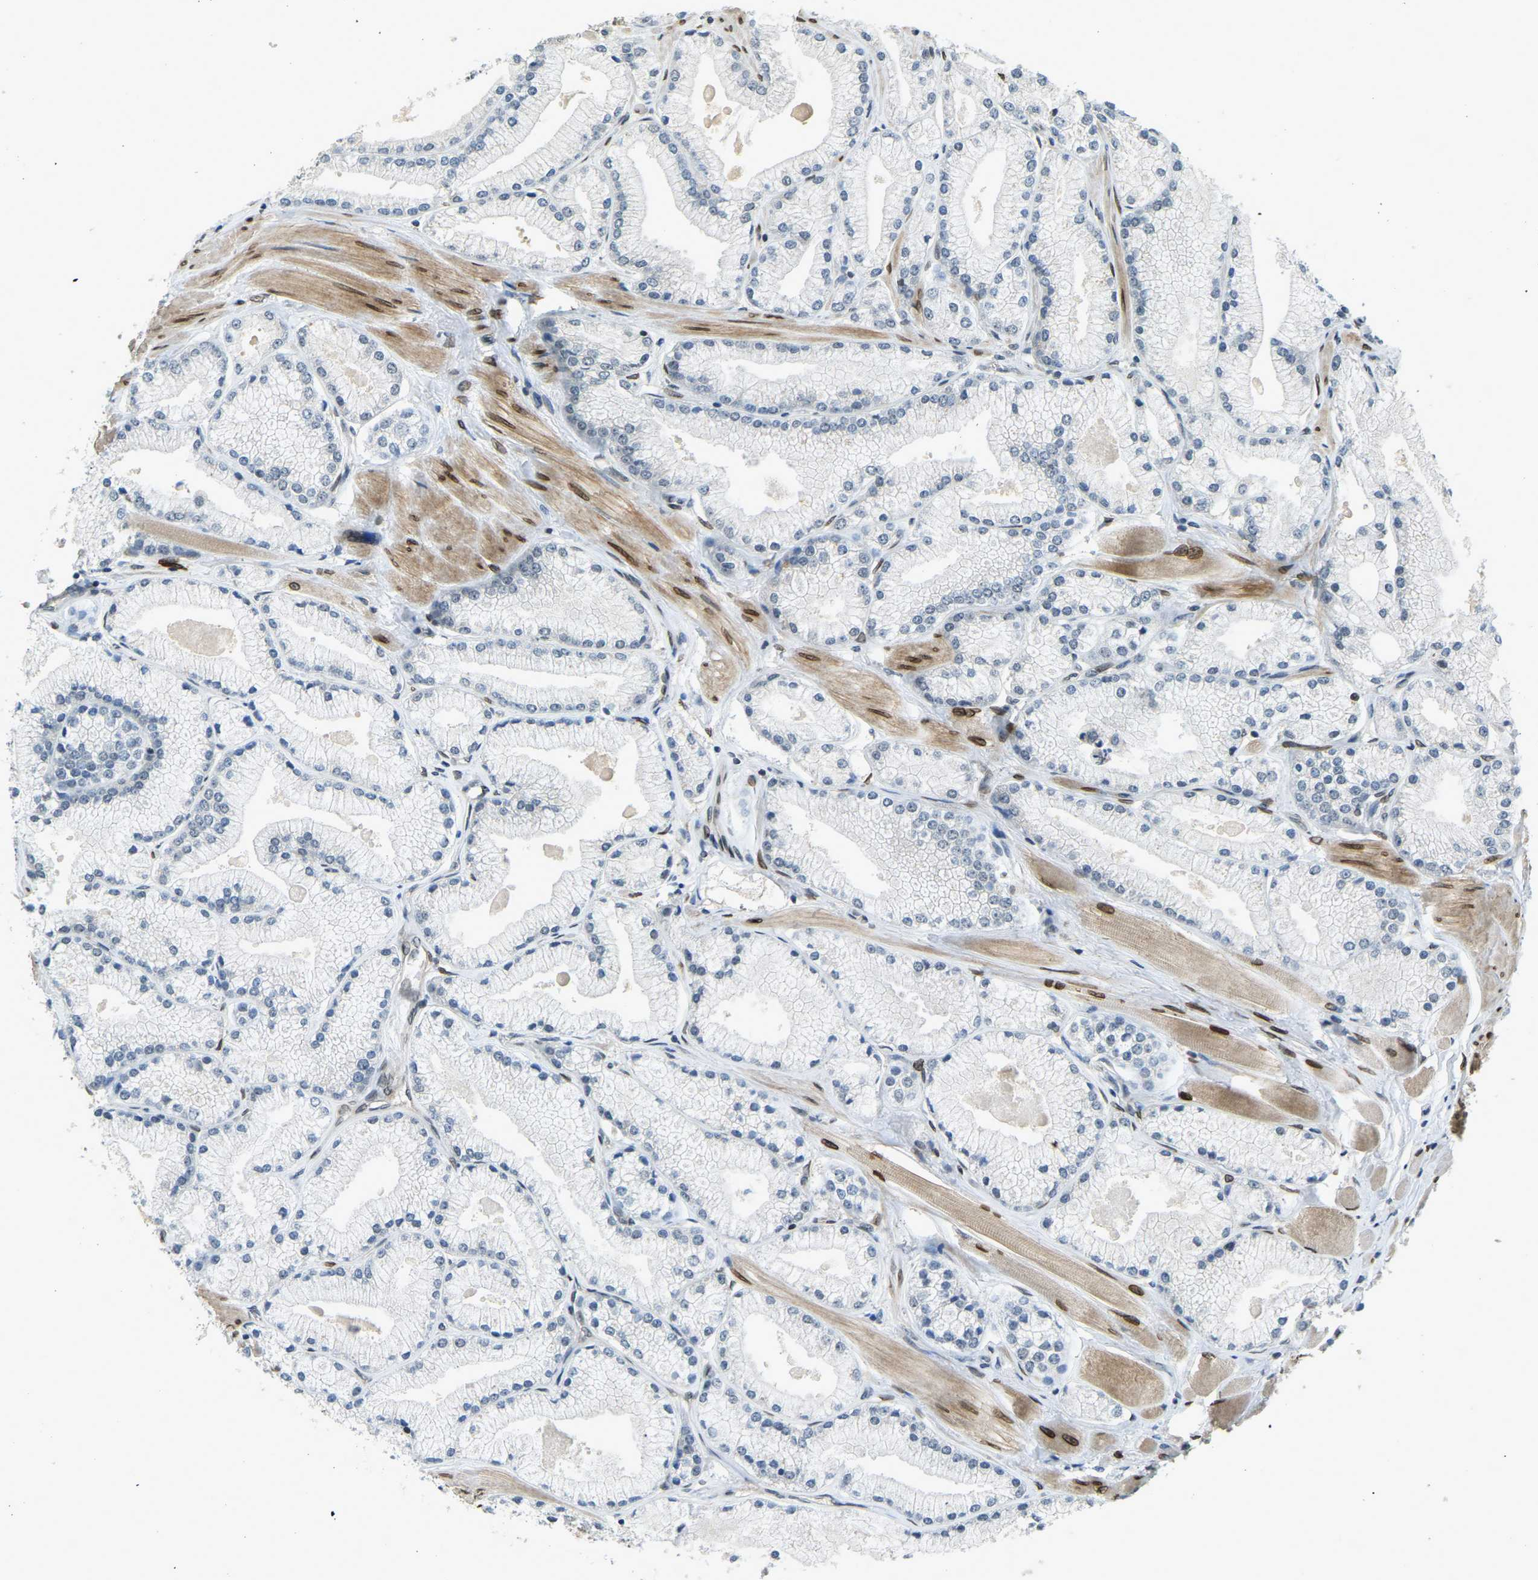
{"staining": {"intensity": "negative", "quantity": "none", "location": "none"}, "tissue": "prostate cancer", "cell_type": "Tumor cells", "image_type": "cancer", "snomed": [{"axis": "morphology", "description": "Adenocarcinoma, High grade"}, {"axis": "topography", "description": "Prostate"}], "caption": "Prostate cancer (adenocarcinoma (high-grade)) was stained to show a protein in brown. There is no significant staining in tumor cells. (Stains: DAB (3,3'-diaminobenzidine) immunohistochemistry with hematoxylin counter stain, Microscopy: brightfield microscopy at high magnification).", "gene": "SYNE1", "patient": {"sex": "male", "age": 50}}